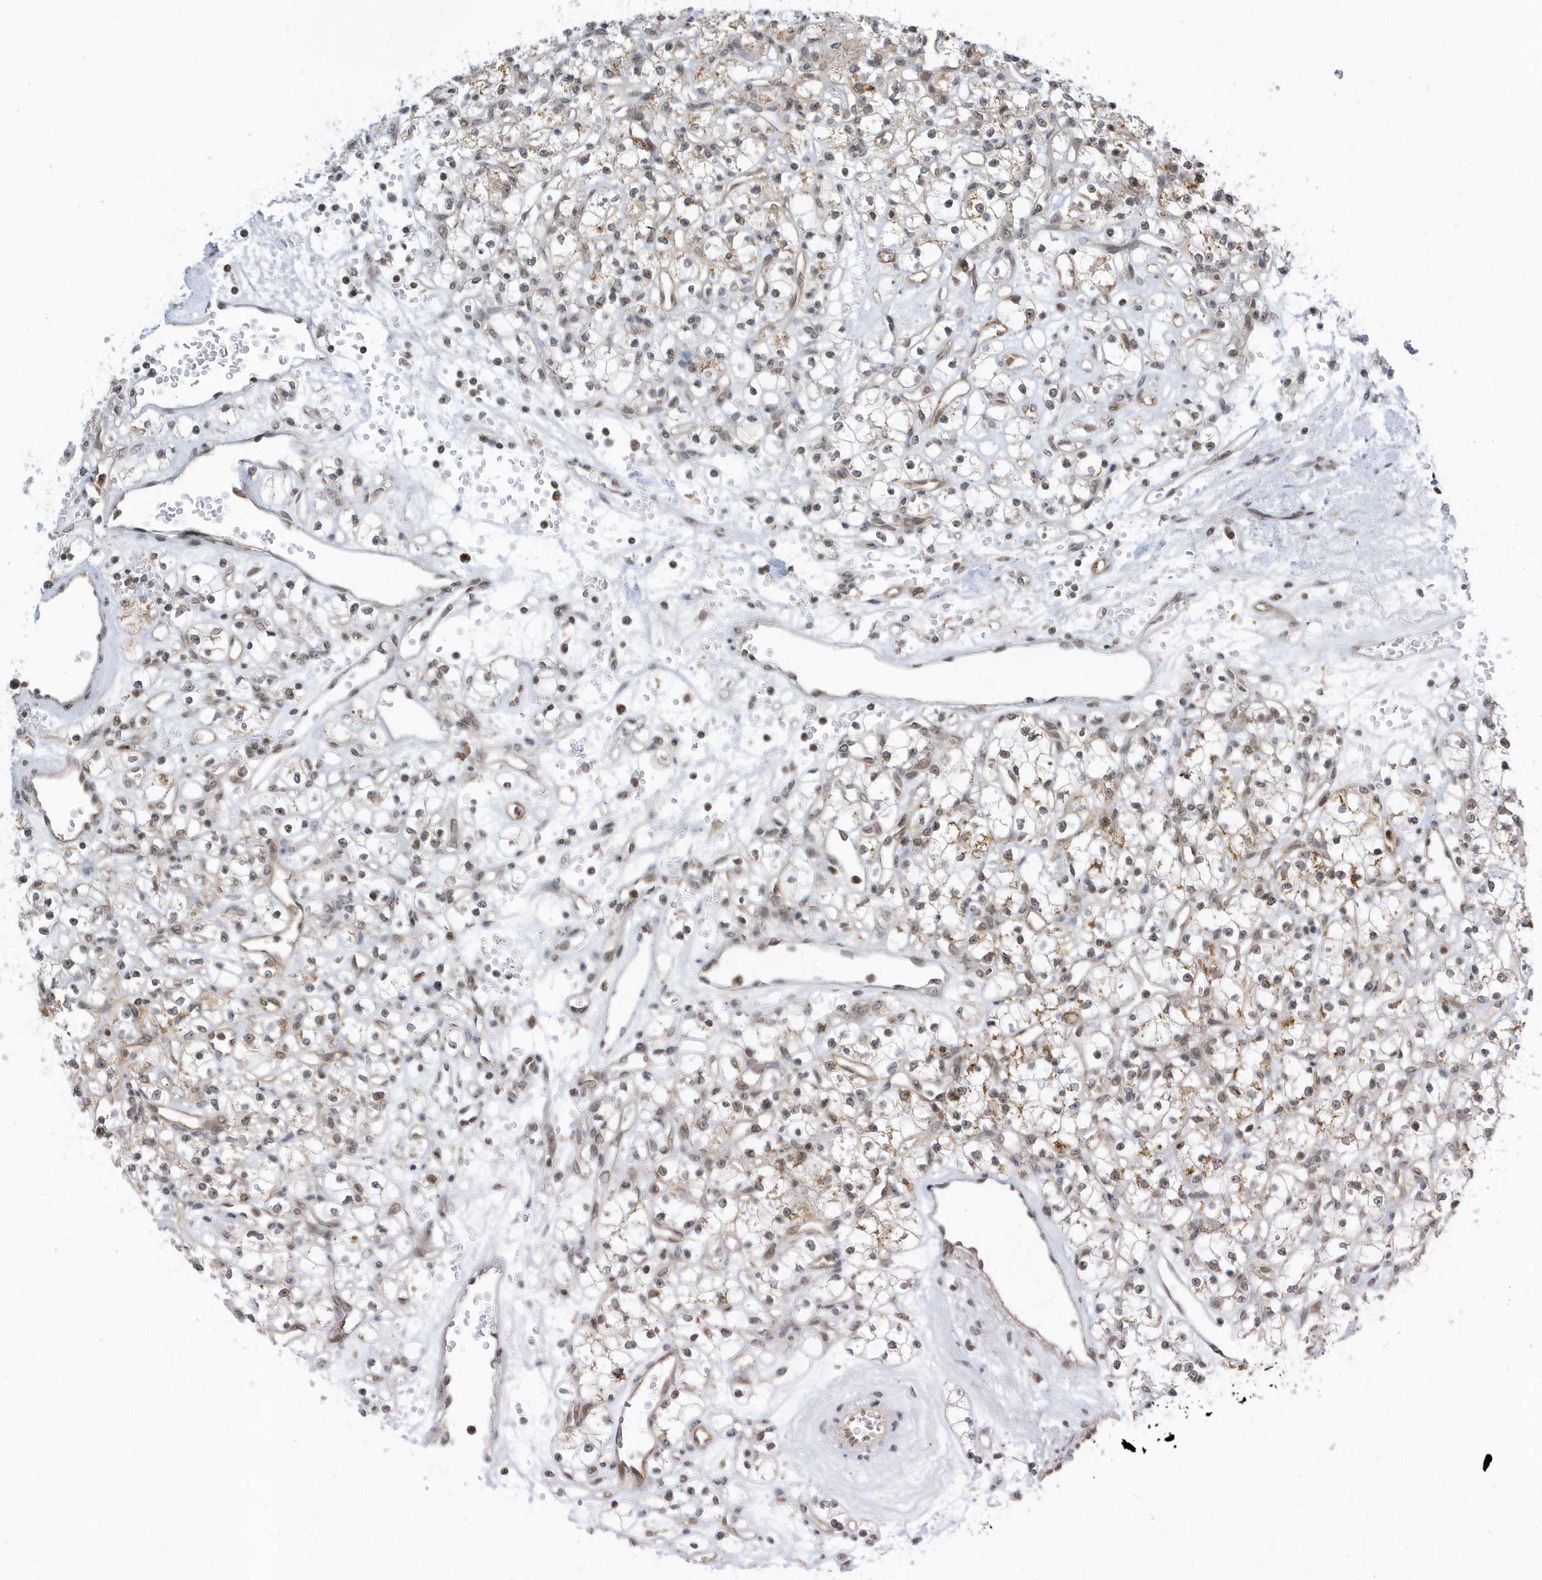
{"staining": {"intensity": "moderate", "quantity": "<25%", "location": "cytoplasmic/membranous"}, "tissue": "renal cancer", "cell_type": "Tumor cells", "image_type": "cancer", "snomed": [{"axis": "morphology", "description": "Adenocarcinoma, NOS"}, {"axis": "topography", "description": "Kidney"}], "caption": "DAB immunohistochemical staining of renal cancer (adenocarcinoma) shows moderate cytoplasmic/membranous protein staining in about <25% of tumor cells.", "gene": "ZNF740", "patient": {"sex": "female", "age": 59}}